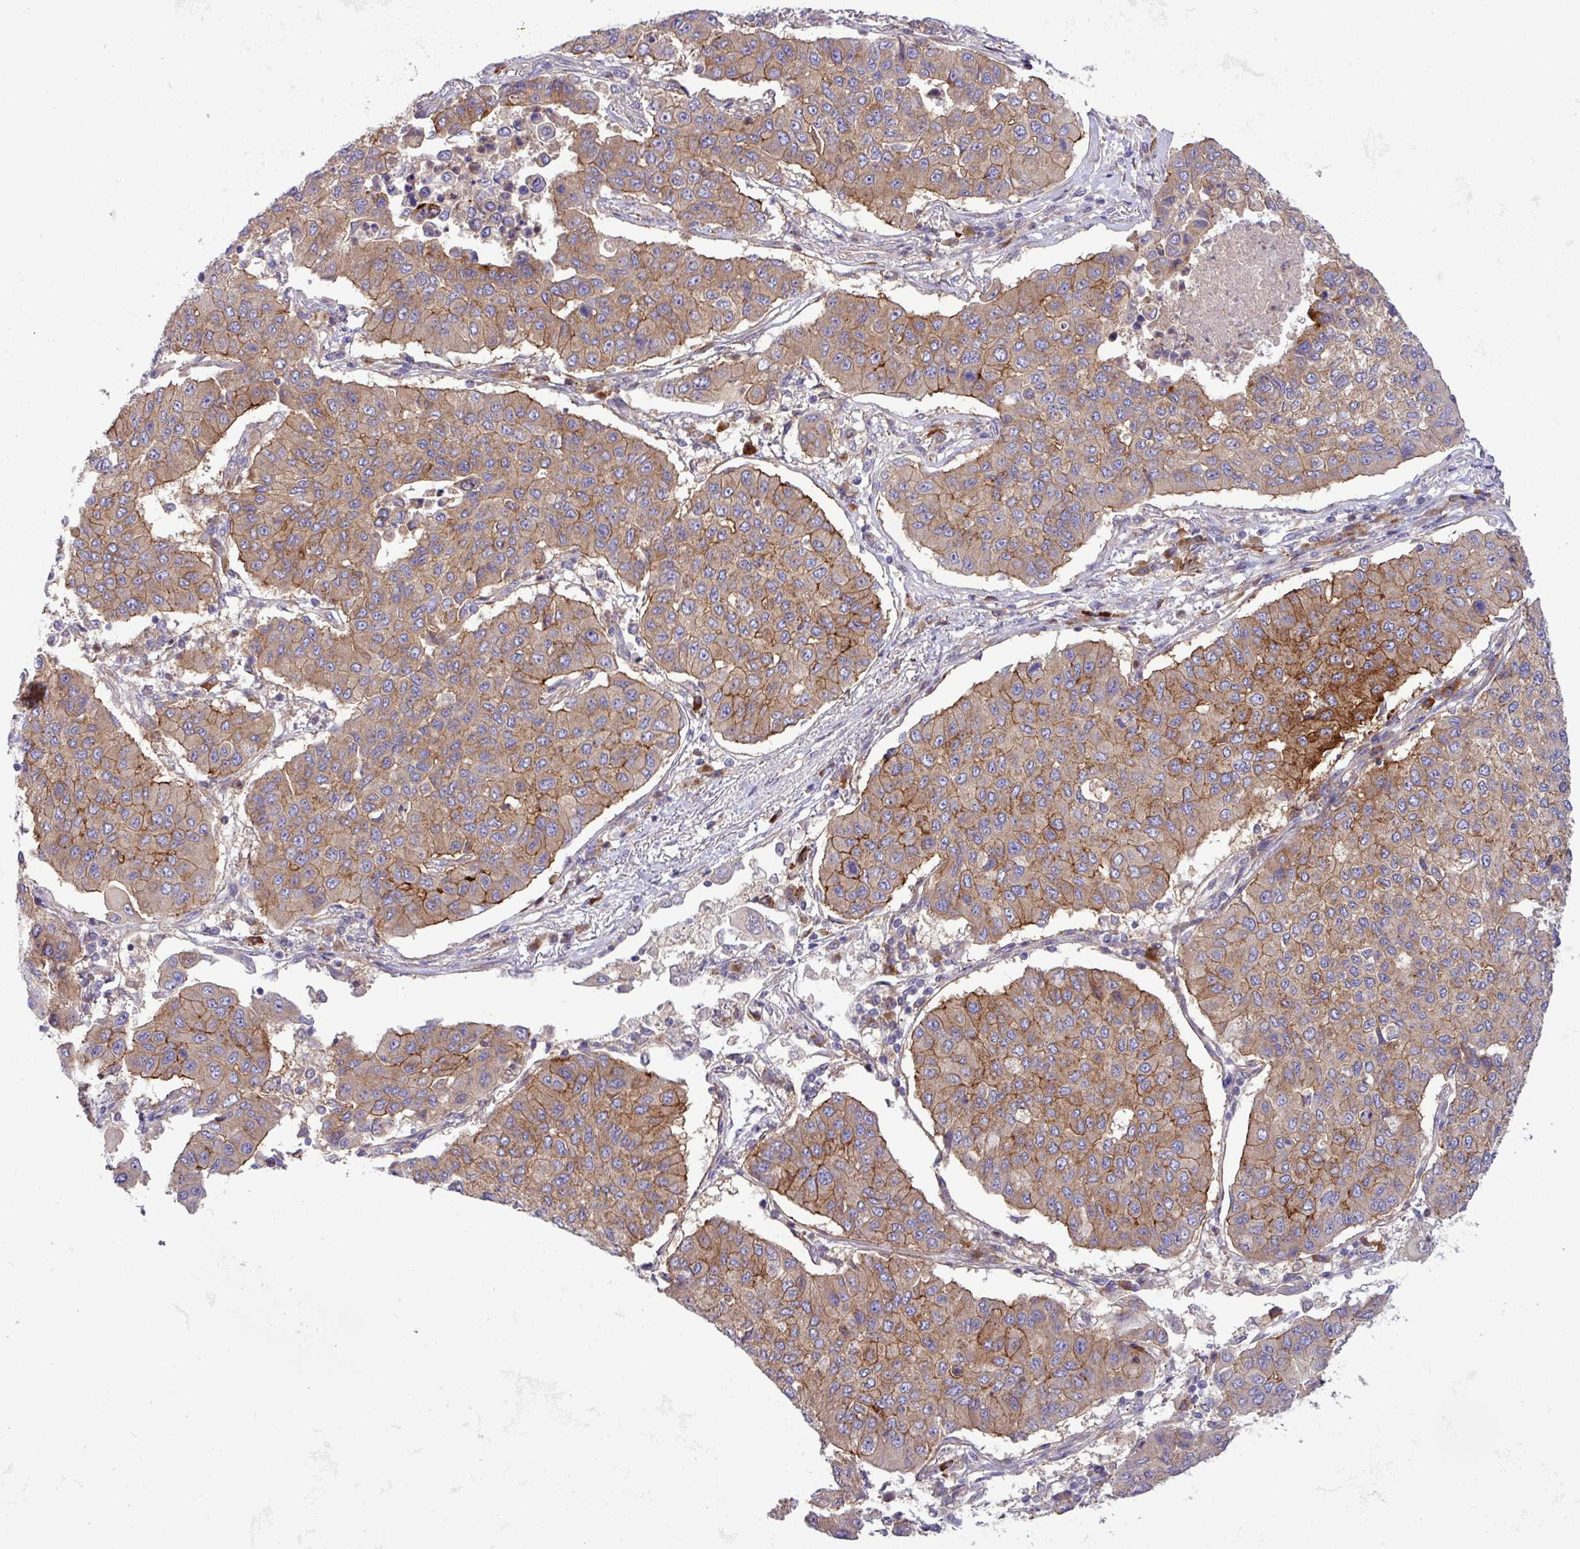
{"staining": {"intensity": "moderate", "quantity": ">75%", "location": "cytoplasmic/membranous"}, "tissue": "lung cancer", "cell_type": "Tumor cells", "image_type": "cancer", "snomed": [{"axis": "morphology", "description": "Squamous cell carcinoma, NOS"}, {"axis": "topography", "description": "Lung"}], "caption": "Immunohistochemical staining of lung cancer (squamous cell carcinoma) reveals moderate cytoplasmic/membranous protein expression in approximately >75% of tumor cells.", "gene": "RAB19", "patient": {"sex": "male", "age": 74}}